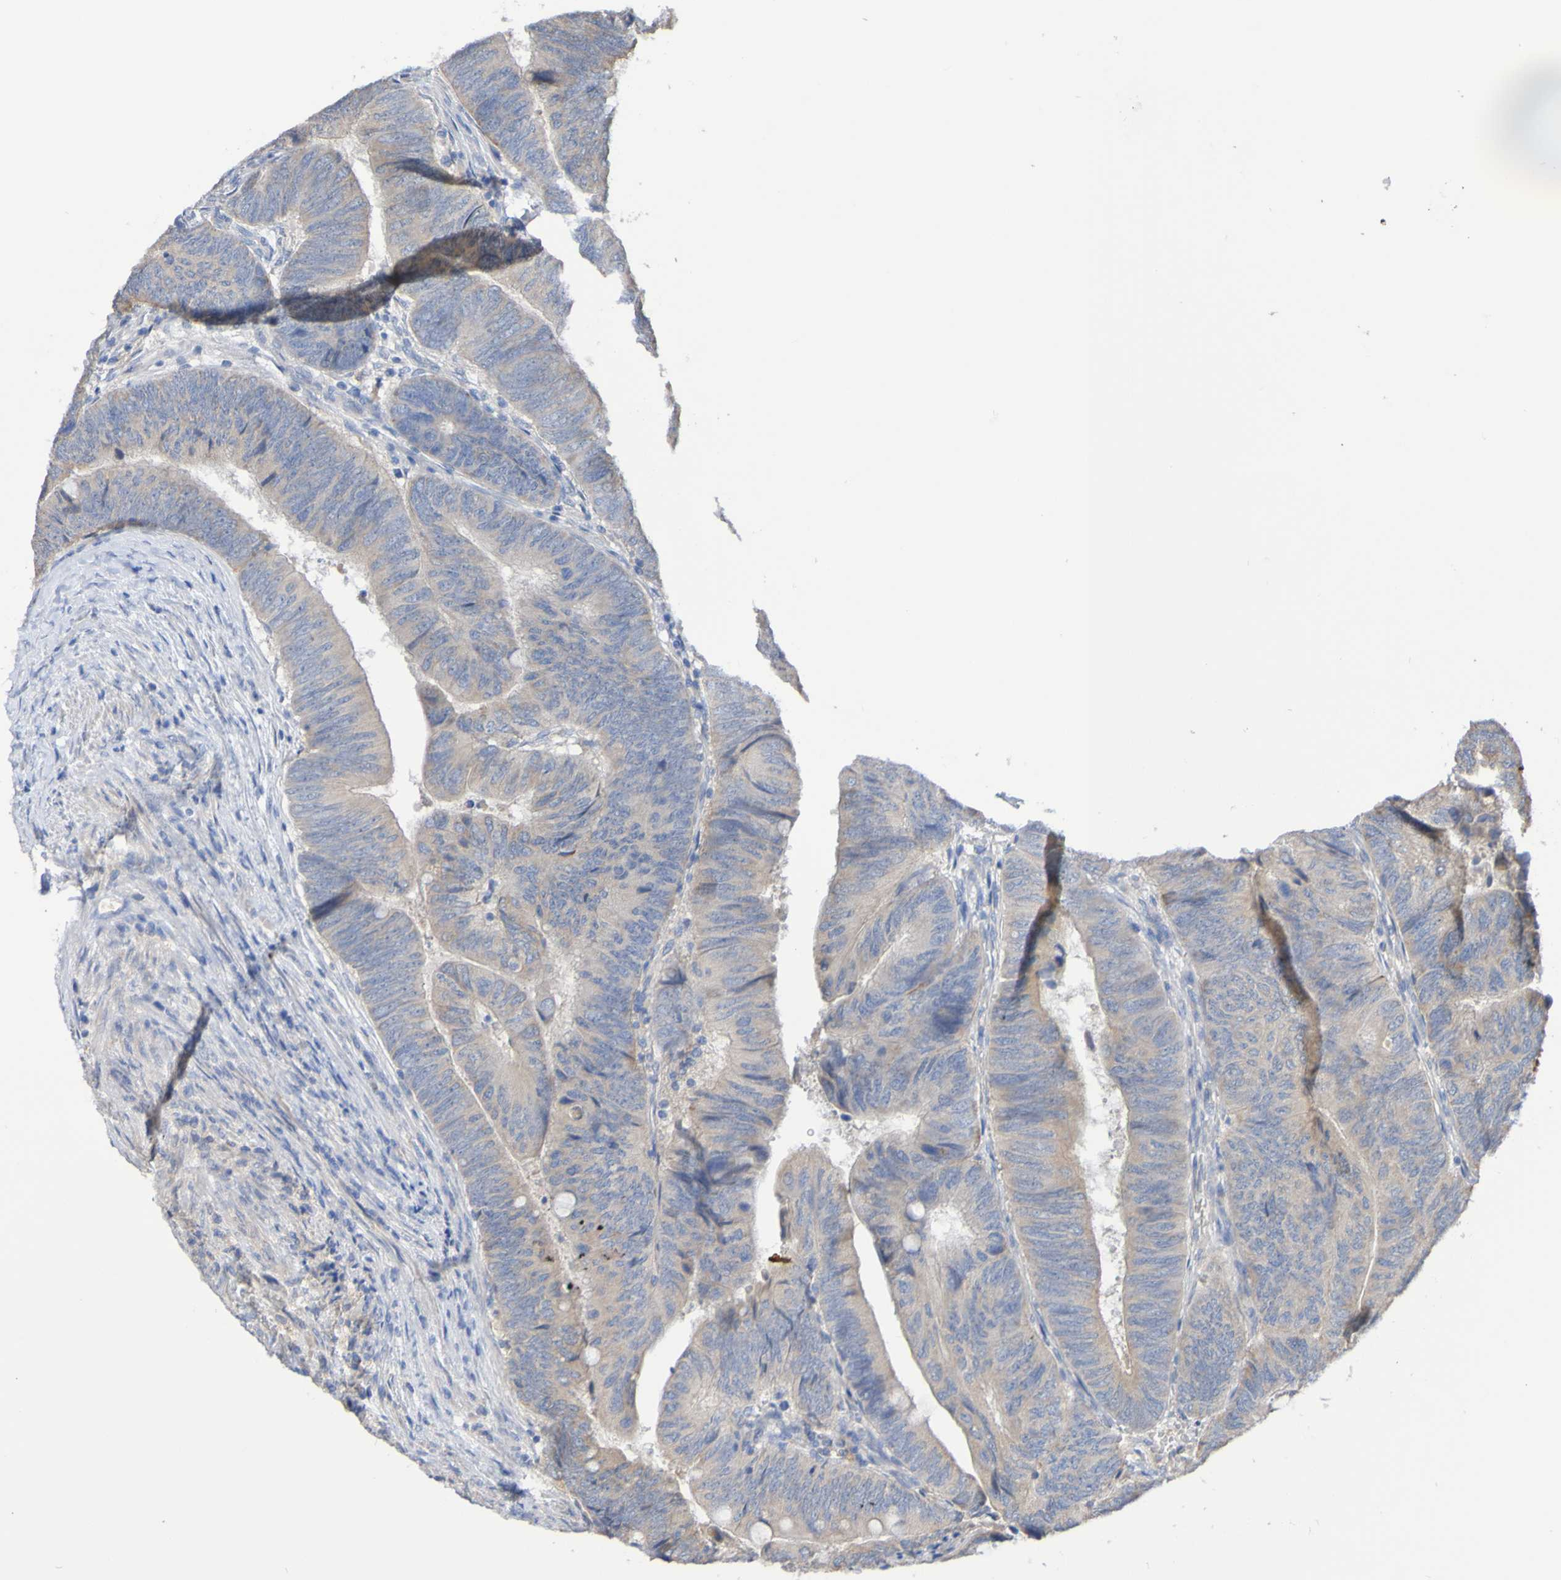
{"staining": {"intensity": "weak", "quantity": "<25%", "location": "cytoplasmic/membranous"}, "tissue": "colorectal cancer", "cell_type": "Tumor cells", "image_type": "cancer", "snomed": [{"axis": "morphology", "description": "Normal tissue, NOS"}, {"axis": "morphology", "description": "Adenocarcinoma, NOS"}, {"axis": "topography", "description": "Rectum"}, {"axis": "topography", "description": "Peripheral nerve tissue"}], "caption": "The micrograph shows no staining of tumor cells in colorectal cancer (adenocarcinoma).", "gene": "PHYH", "patient": {"sex": "male", "age": 92}}